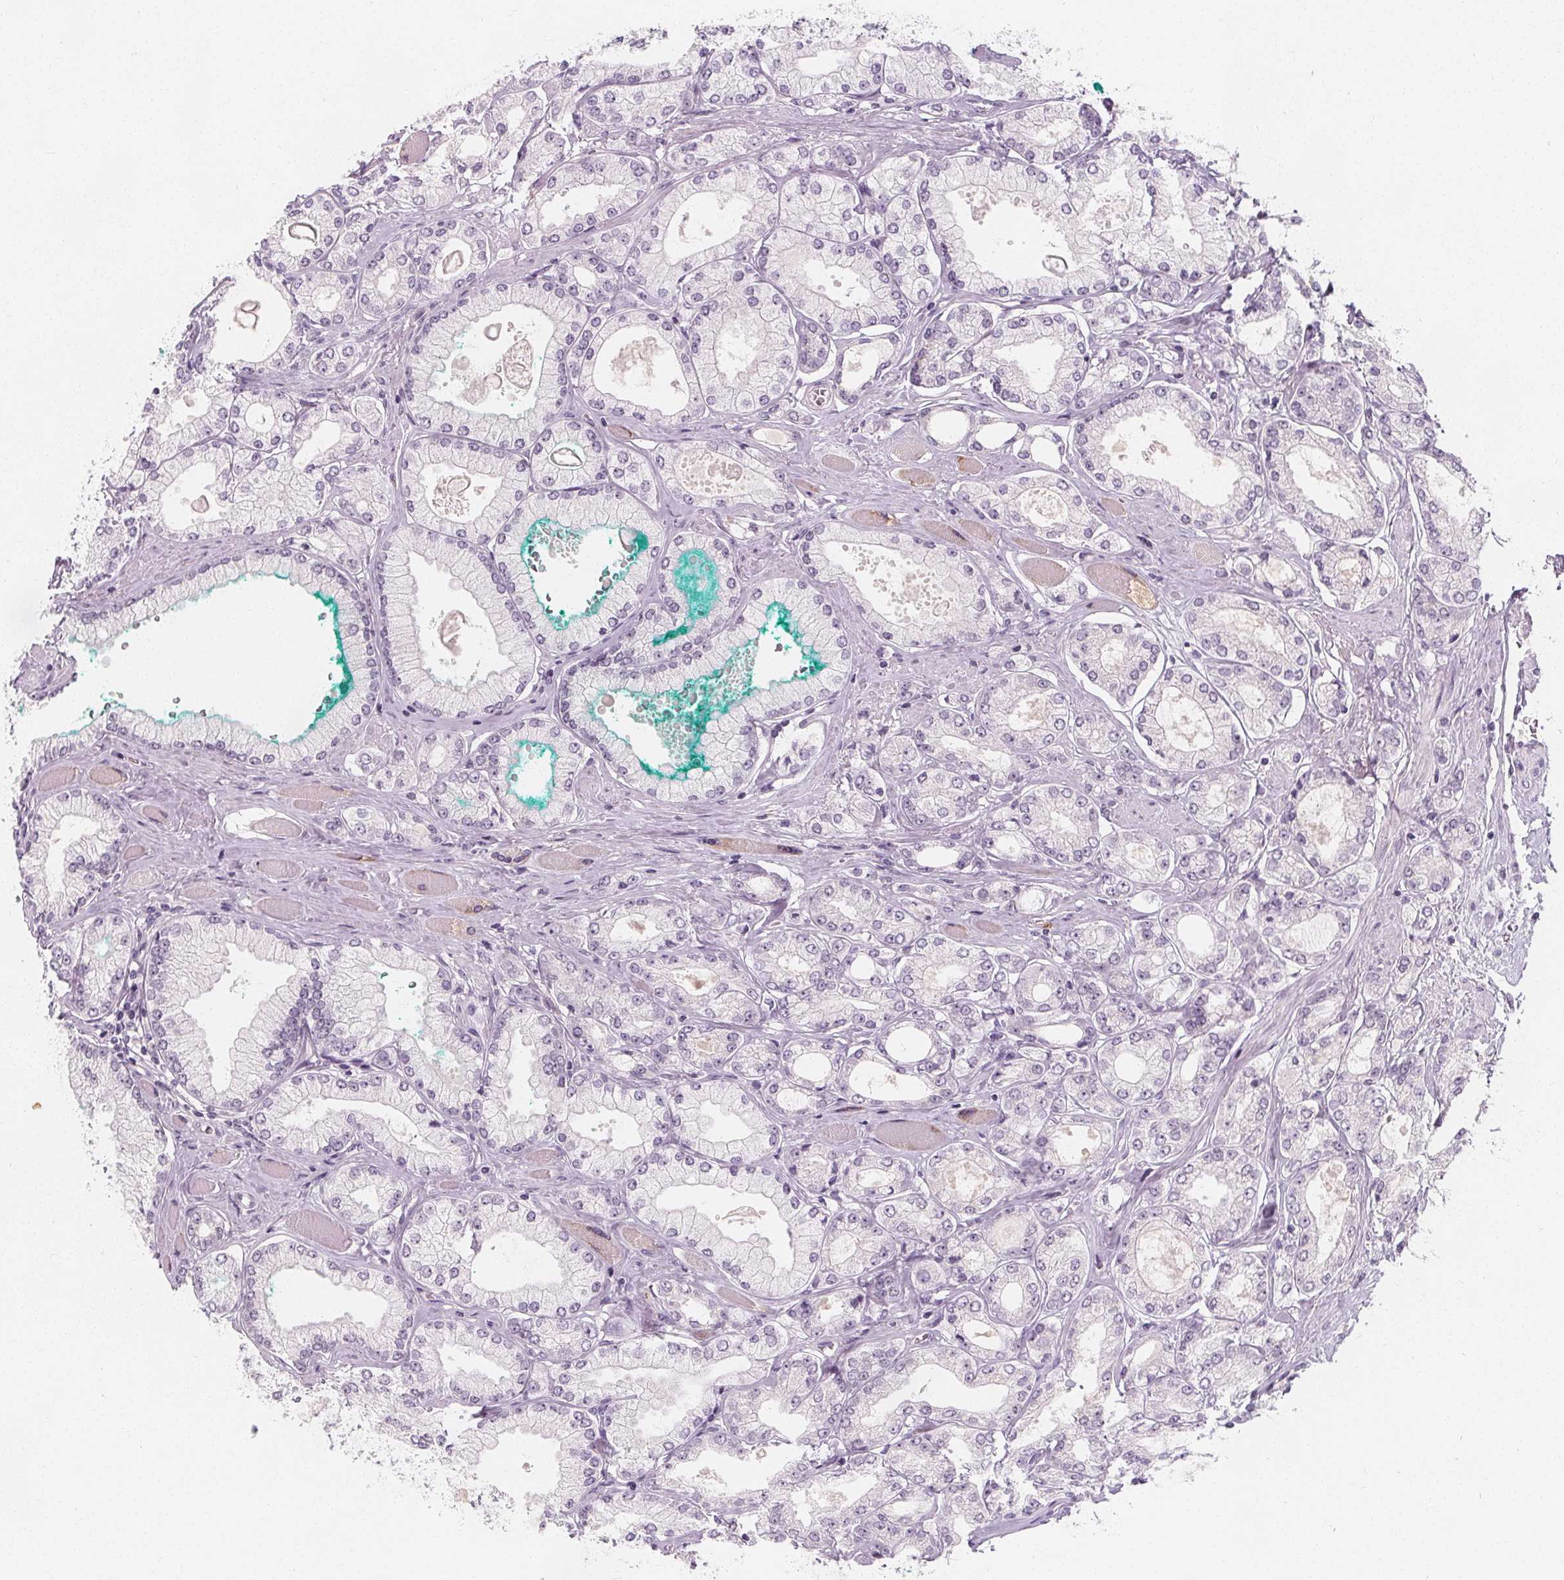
{"staining": {"intensity": "negative", "quantity": "none", "location": "none"}, "tissue": "prostate cancer", "cell_type": "Tumor cells", "image_type": "cancer", "snomed": [{"axis": "morphology", "description": "Adenocarcinoma, High grade"}, {"axis": "topography", "description": "Prostate"}], "caption": "DAB (3,3'-diaminobenzidine) immunohistochemical staining of human prostate high-grade adenocarcinoma shows no significant staining in tumor cells.", "gene": "DBX2", "patient": {"sex": "male", "age": 68}}